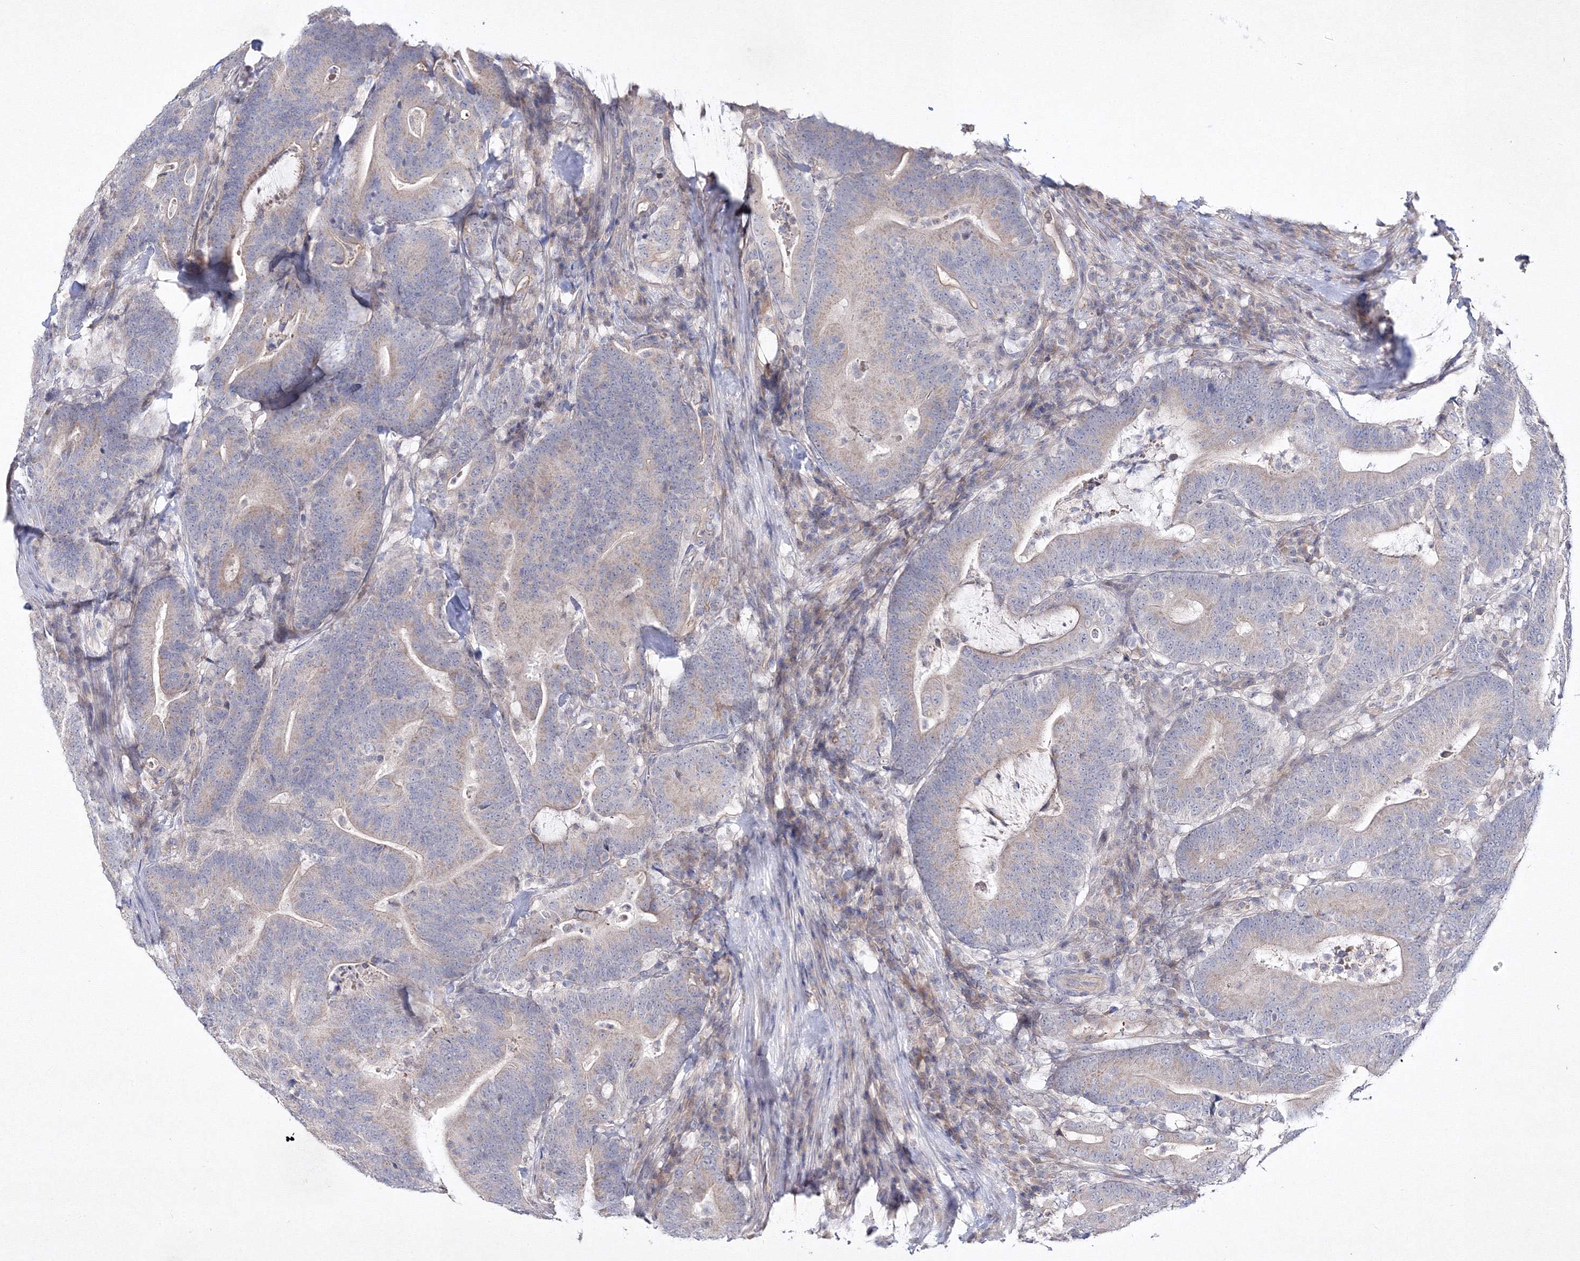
{"staining": {"intensity": "negative", "quantity": "none", "location": "none"}, "tissue": "colorectal cancer", "cell_type": "Tumor cells", "image_type": "cancer", "snomed": [{"axis": "morphology", "description": "Adenocarcinoma, NOS"}, {"axis": "topography", "description": "Colon"}], "caption": "IHC image of human colorectal adenocarcinoma stained for a protein (brown), which demonstrates no staining in tumor cells. The staining is performed using DAB (3,3'-diaminobenzidine) brown chromogen with nuclei counter-stained in using hematoxylin.", "gene": "NEU4", "patient": {"sex": "female", "age": 66}}